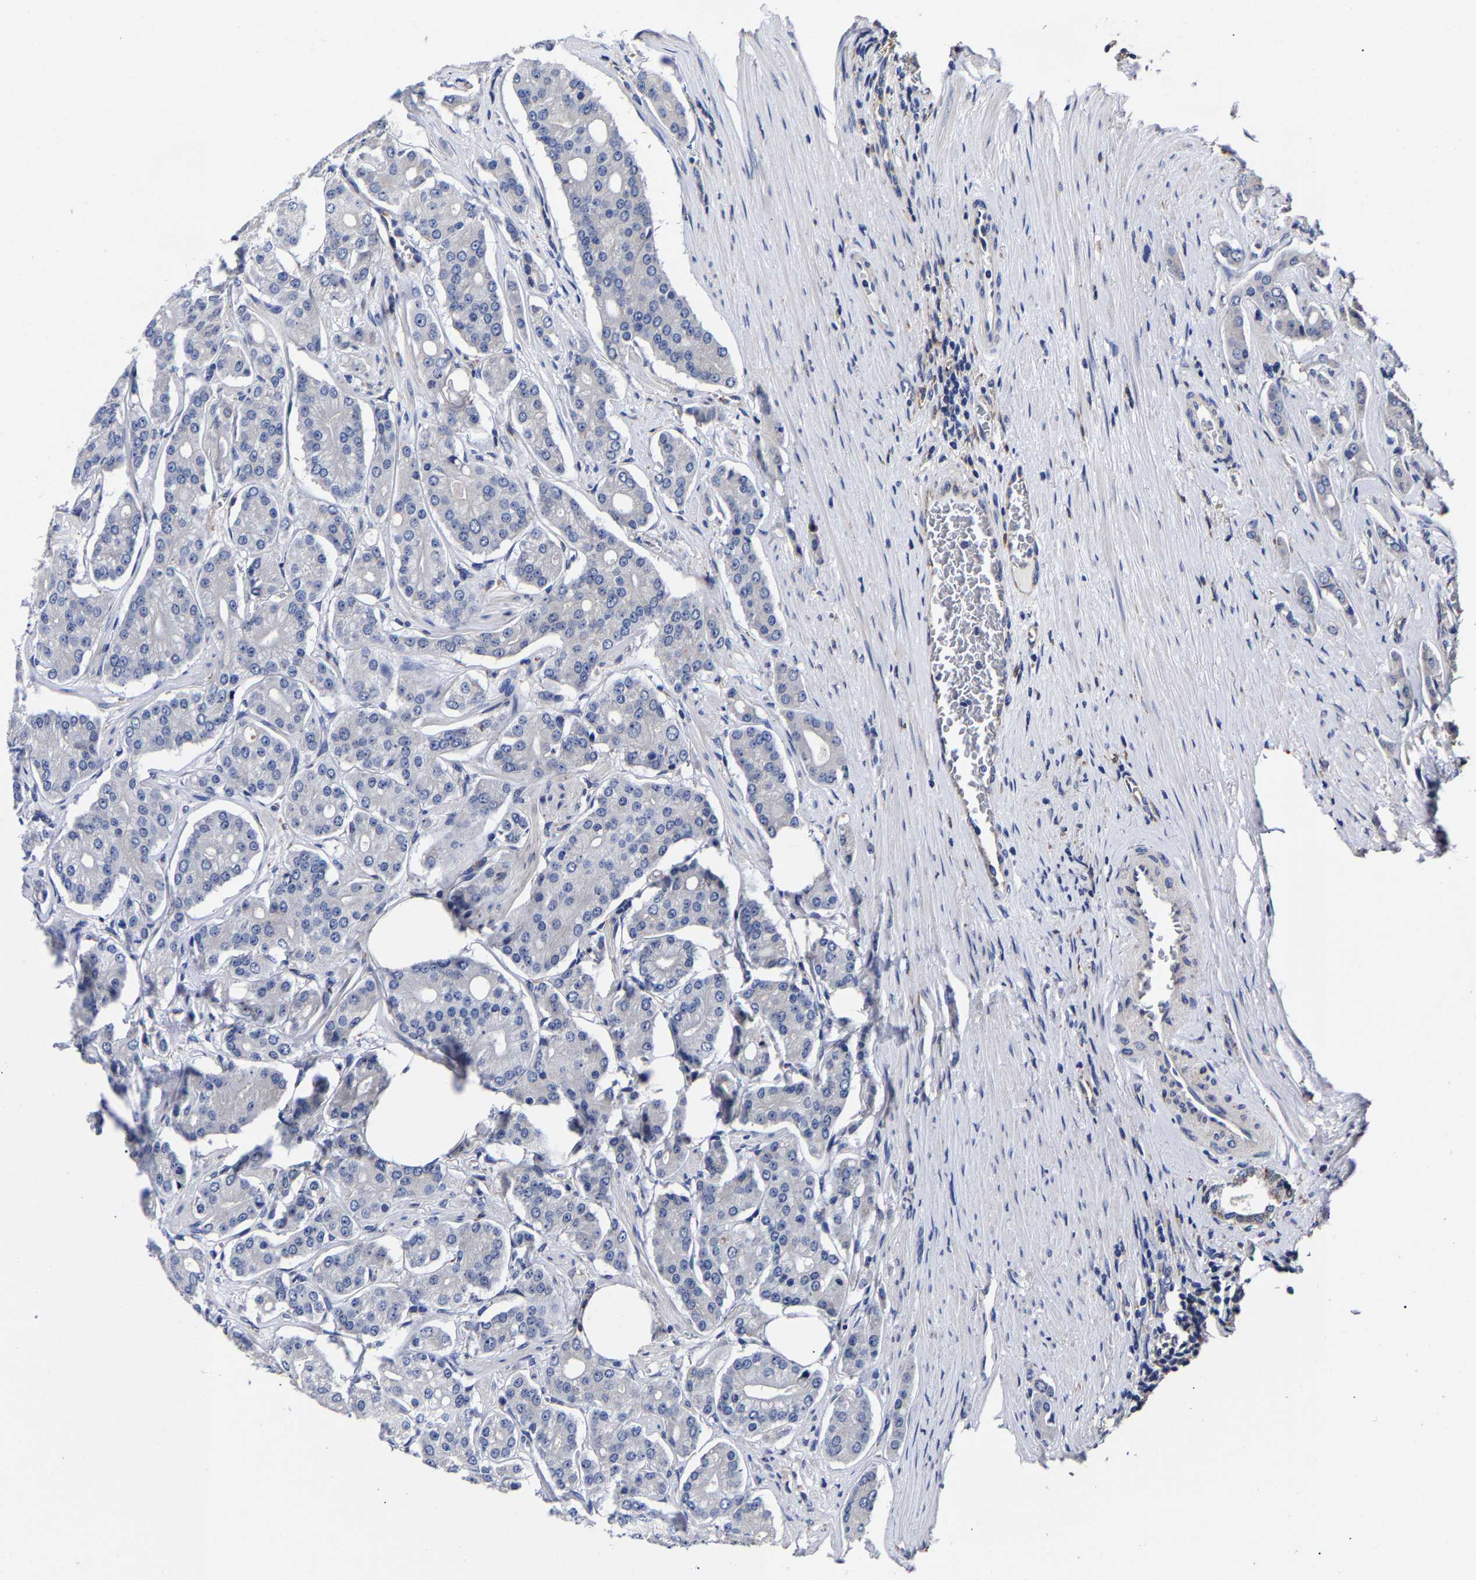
{"staining": {"intensity": "negative", "quantity": "none", "location": "none"}, "tissue": "prostate cancer", "cell_type": "Tumor cells", "image_type": "cancer", "snomed": [{"axis": "morphology", "description": "Adenocarcinoma, High grade"}, {"axis": "topography", "description": "Prostate"}], "caption": "A high-resolution image shows immunohistochemistry staining of adenocarcinoma (high-grade) (prostate), which shows no significant staining in tumor cells.", "gene": "AASS", "patient": {"sex": "male", "age": 71}}